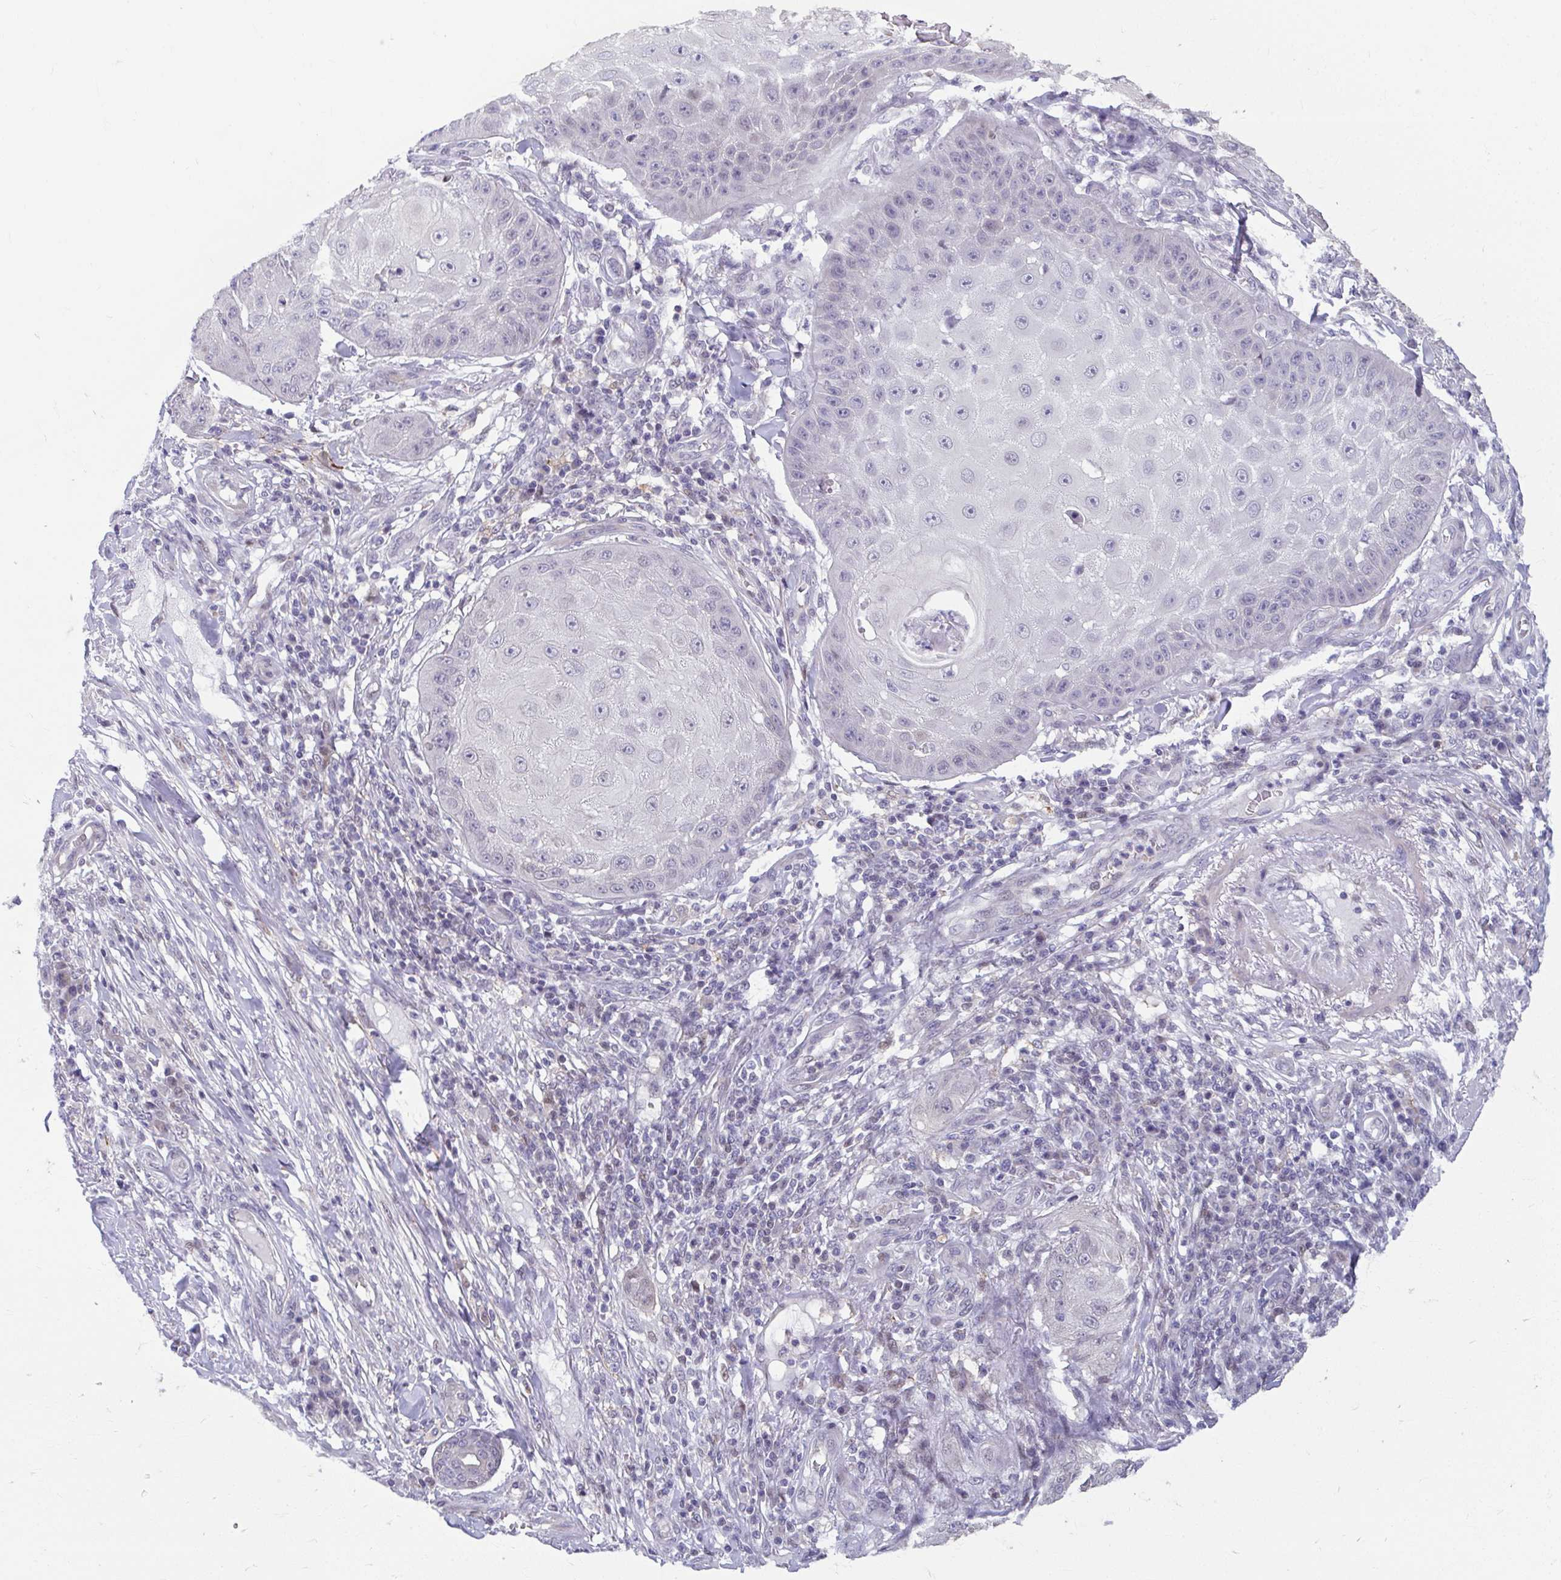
{"staining": {"intensity": "negative", "quantity": "none", "location": "none"}, "tissue": "skin cancer", "cell_type": "Tumor cells", "image_type": "cancer", "snomed": [{"axis": "morphology", "description": "Squamous cell carcinoma, NOS"}, {"axis": "topography", "description": "Skin"}], "caption": "A photomicrograph of human skin cancer (squamous cell carcinoma) is negative for staining in tumor cells.", "gene": "ODF1", "patient": {"sex": "male", "age": 70}}